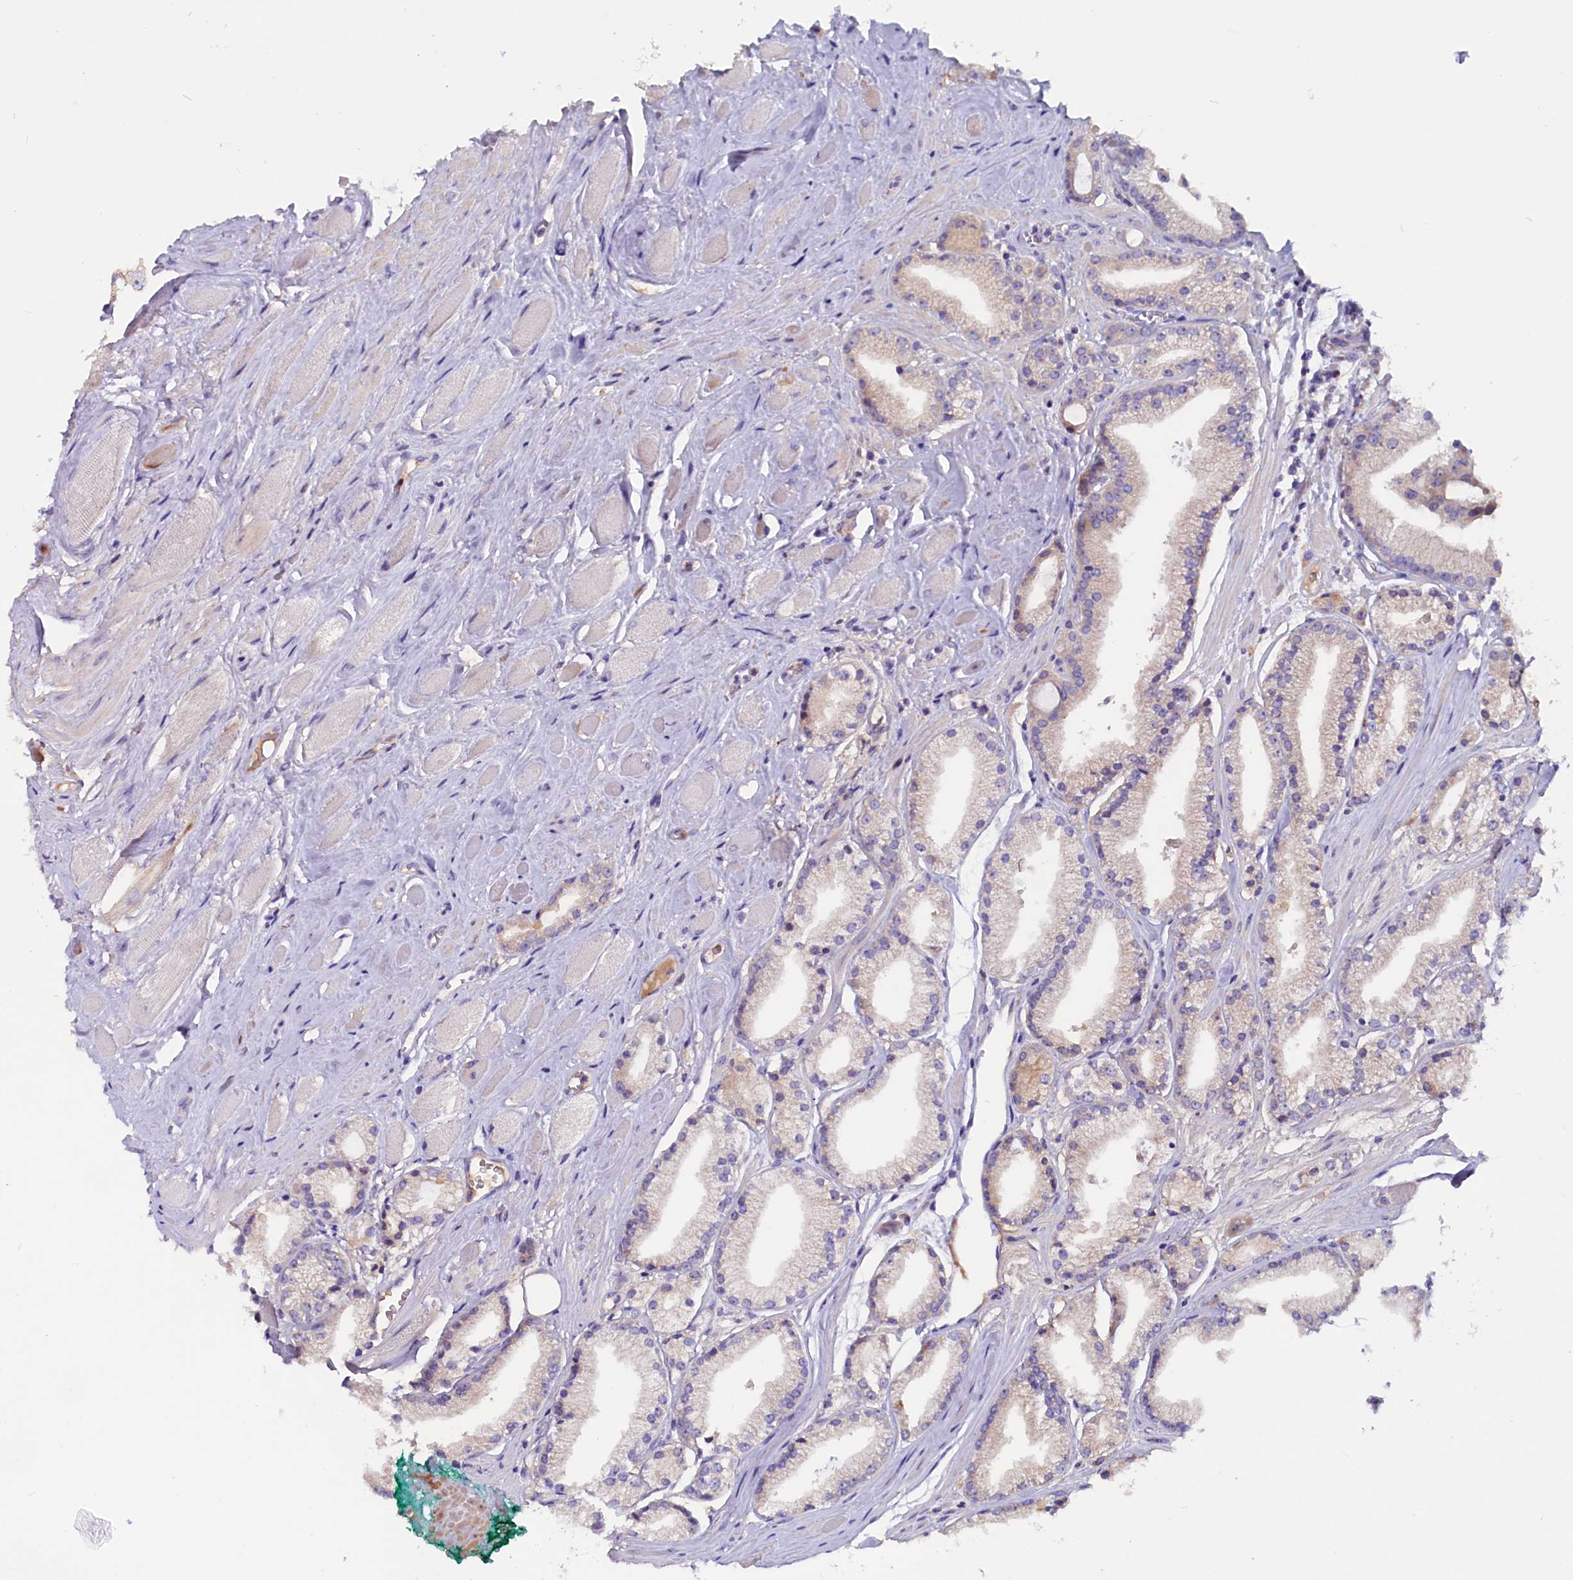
{"staining": {"intensity": "negative", "quantity": "none", "location": "none"}, "tissue": "prostate cancer", "cell_type": "Tumor cells", "image_type": "cancer", "snomed": [{"axis": "morphology", "description": "Adenocarcinoma, High grade"}, {"axis": "topography", "description": "Prostate"}], "caption": "Tumor cells show no significant staining in prostate adenocarcinoma (high-grade).", "gene": "CCBE1", "patient": {"sex": "male", "age": 67}}